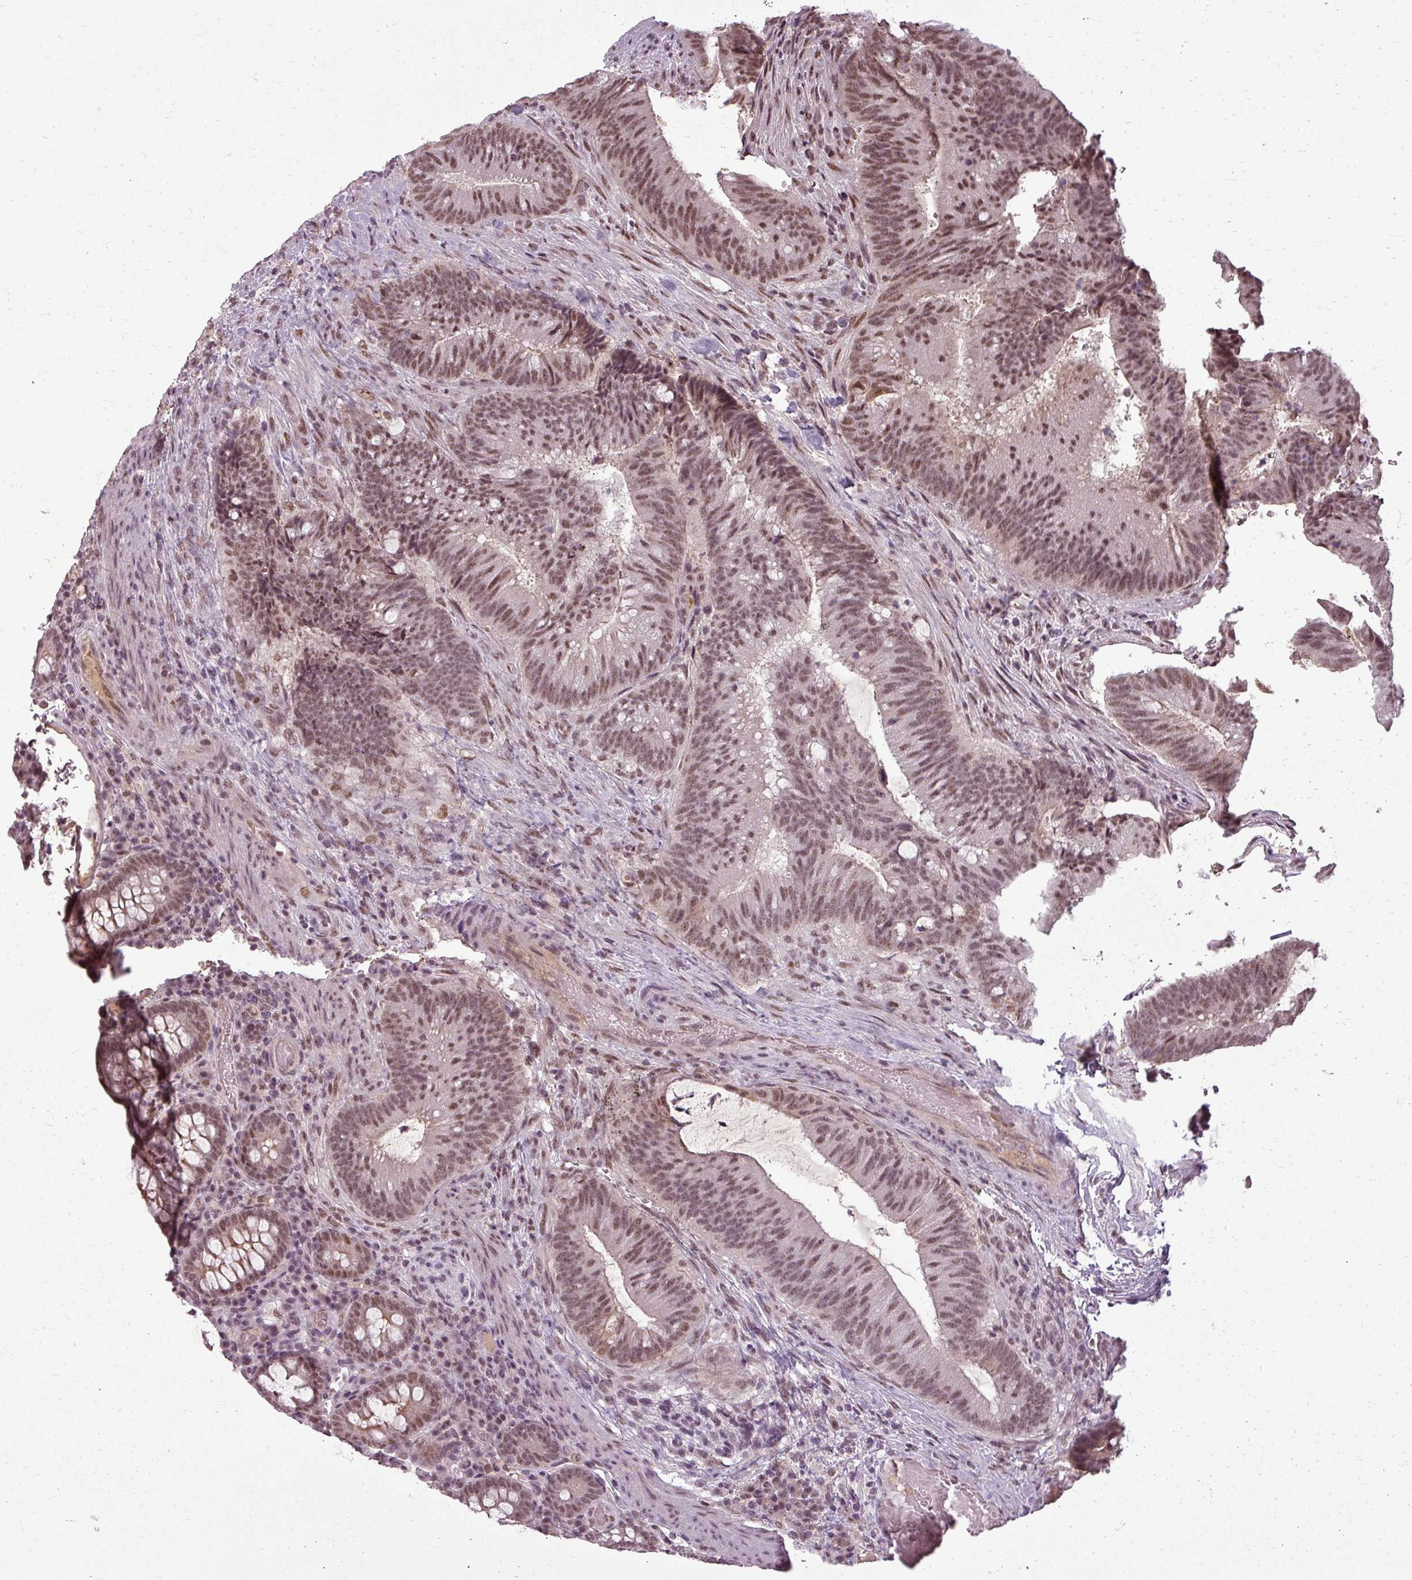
{"staining": {"intensity": "moderate", "quantity": ">75%", "location": "nuclear"}, "tissue": "colorectal cancer", "cell_type": "Tumor cells", "image_type": "cancer", "snomed": [{"axis": "morphology", "description": "Adenocarcinoma, NOS"}, {"axis": "topography", "description": "Colon"}], "caption": "The immunohistochemical stain highlights moderate nuclear expression in tumor cells of colorectal adenocarcinoma tissue.", "gene": "BCAS3", "patient": {"sex": "female", "age": 43}}